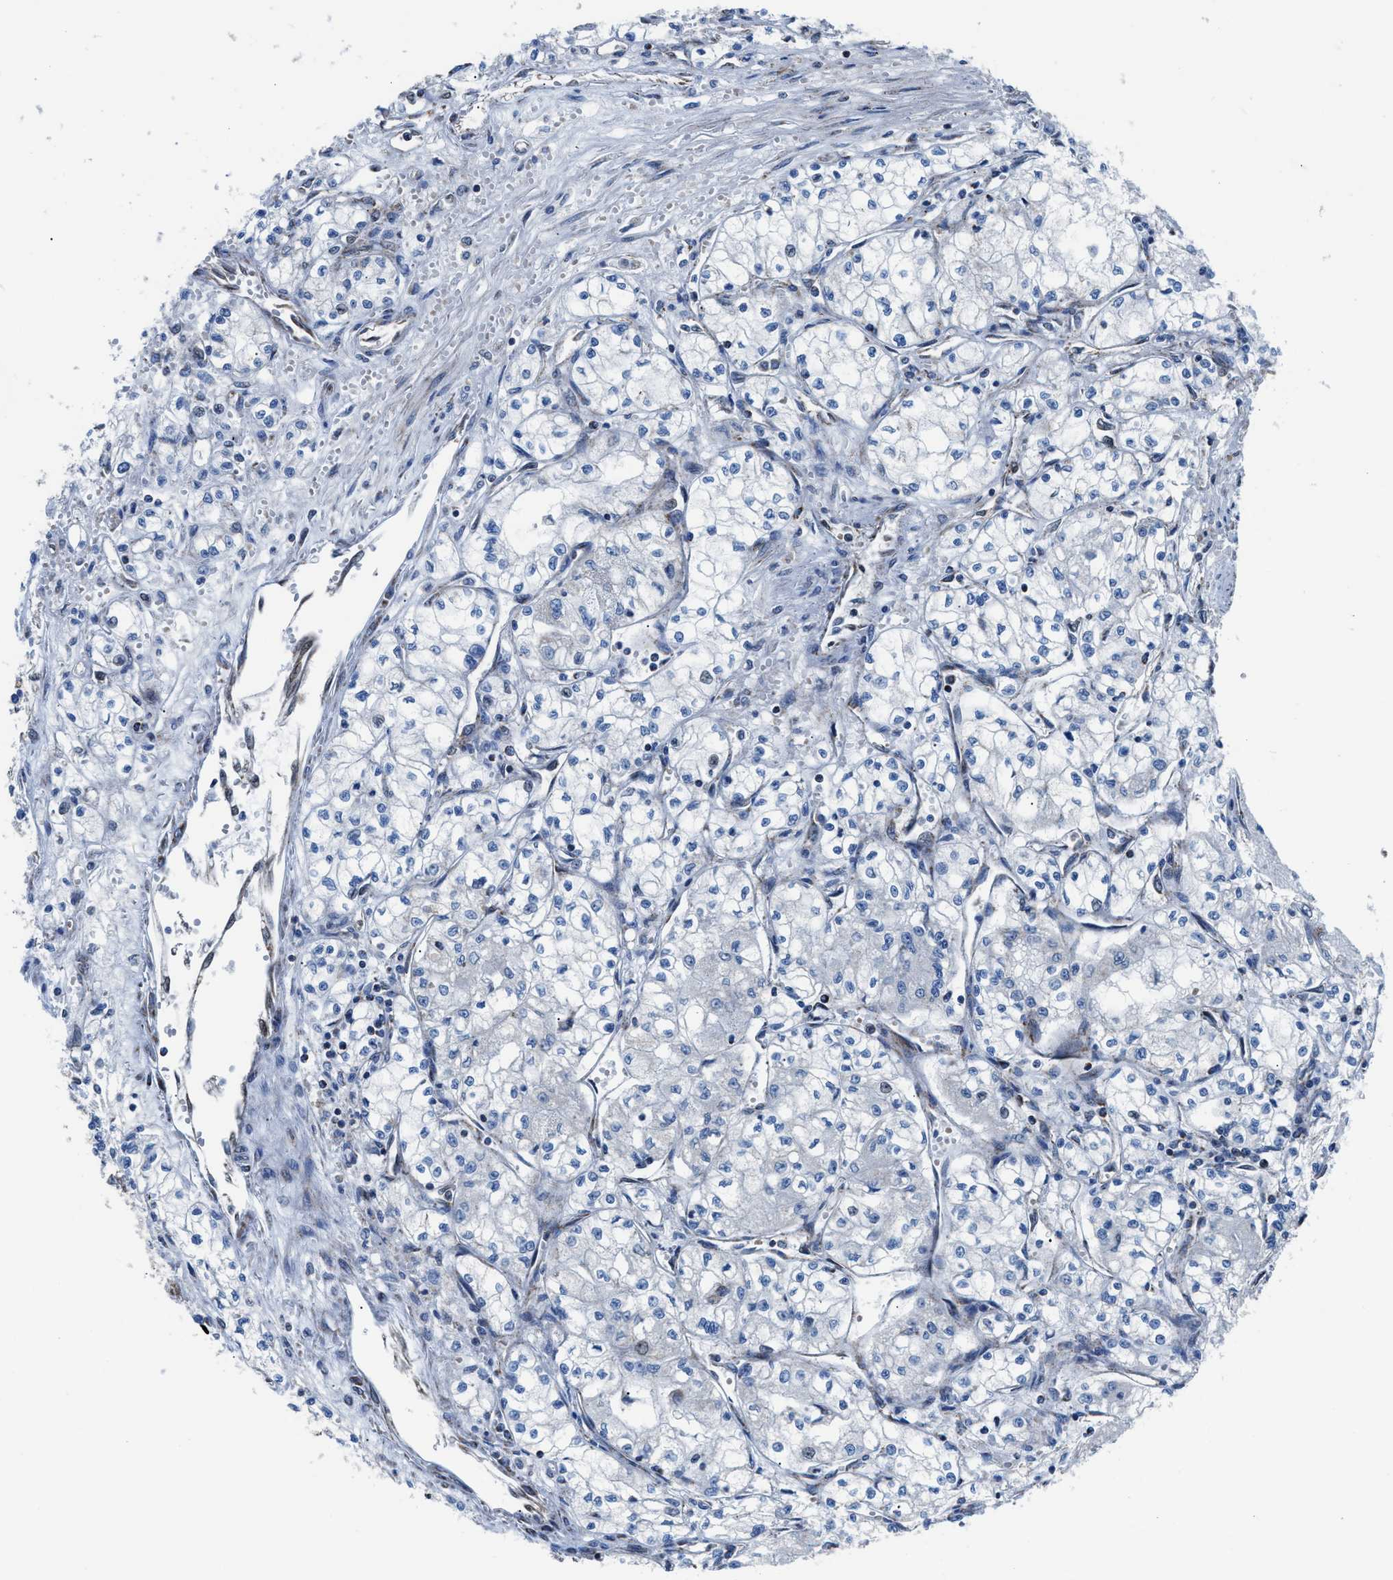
{"staining": {"intensity": "negative", "quantity": "none", "location": "none"}, "tissue": "renal cancer", "cell_type": "Tumor cells", "image_type": "cancer", "snomed": [{"axis": "morphology", "description": "Normal tissue, NOS"}, {"axis": "morphology", "description": "Adenocarcinoma, NOS"}, {"axis": "topography", "description": "Kidney"}], "caption": "The micrograph displays no significant expression in tumor cells of adenocarcinoma (renal). (Stains: DAB immunohistochemistry with hematoxylin counter stain, Microscopy: brightfield microscopy at high magnification).", "gene": "LMO2", "patient": {"sex": "male", "age": 59}}